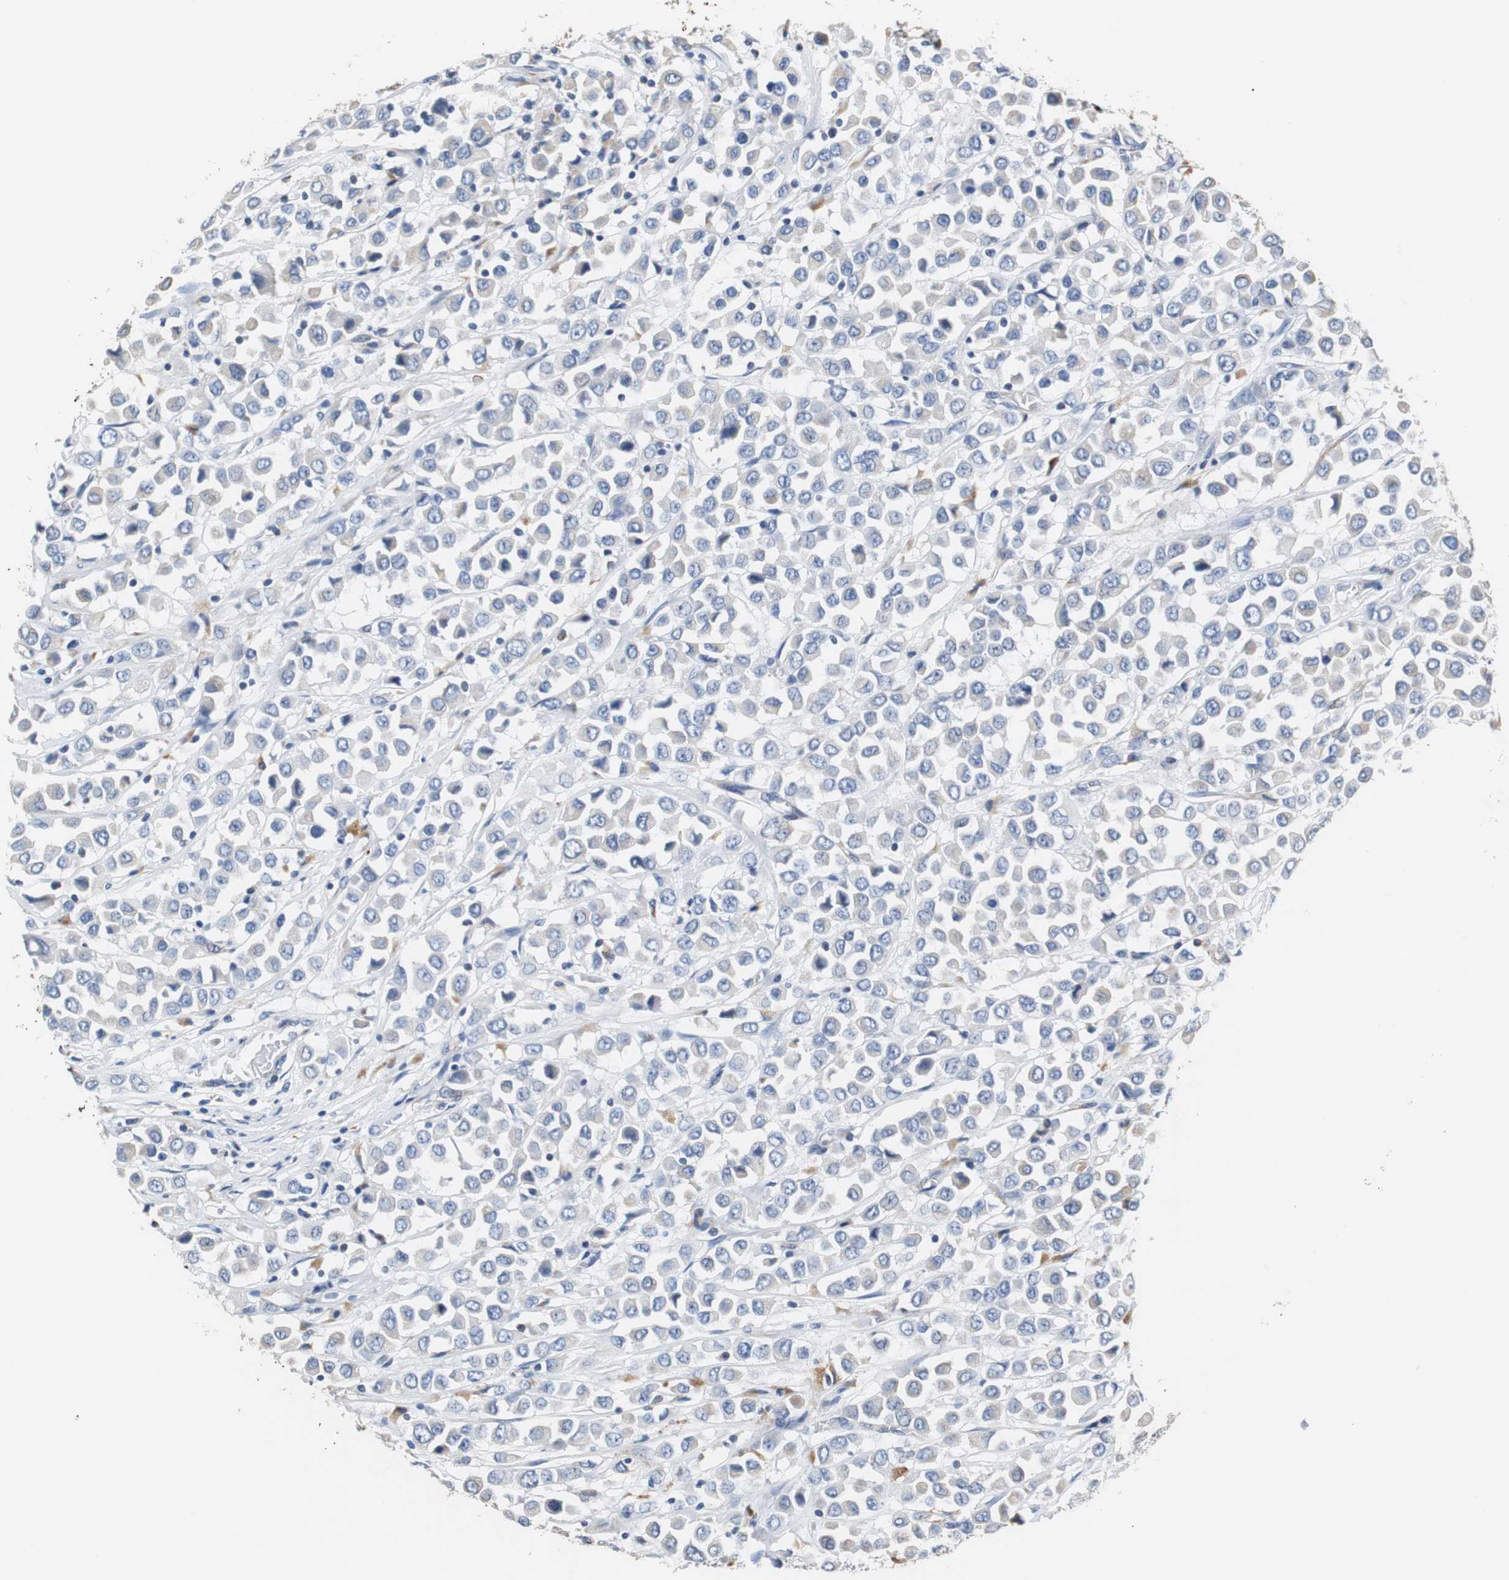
{"staining": {"intensity": "negative", "quantity": "none", "location": "none"}, "tissue": "breast cancer", "cell_type": "Tumor cells", "image_type": "cancer", "snomed": [{"axis": "morphology", "description": "Duct carcinoma"}, {"axis": "topography", "description": "Breast"}], "caption": "The image displays no significant expression in tumor cells of breast cancer (intraductal carcinoma).", "gene": "PCK1", "patient": {"sex": "female", "age": 61}}